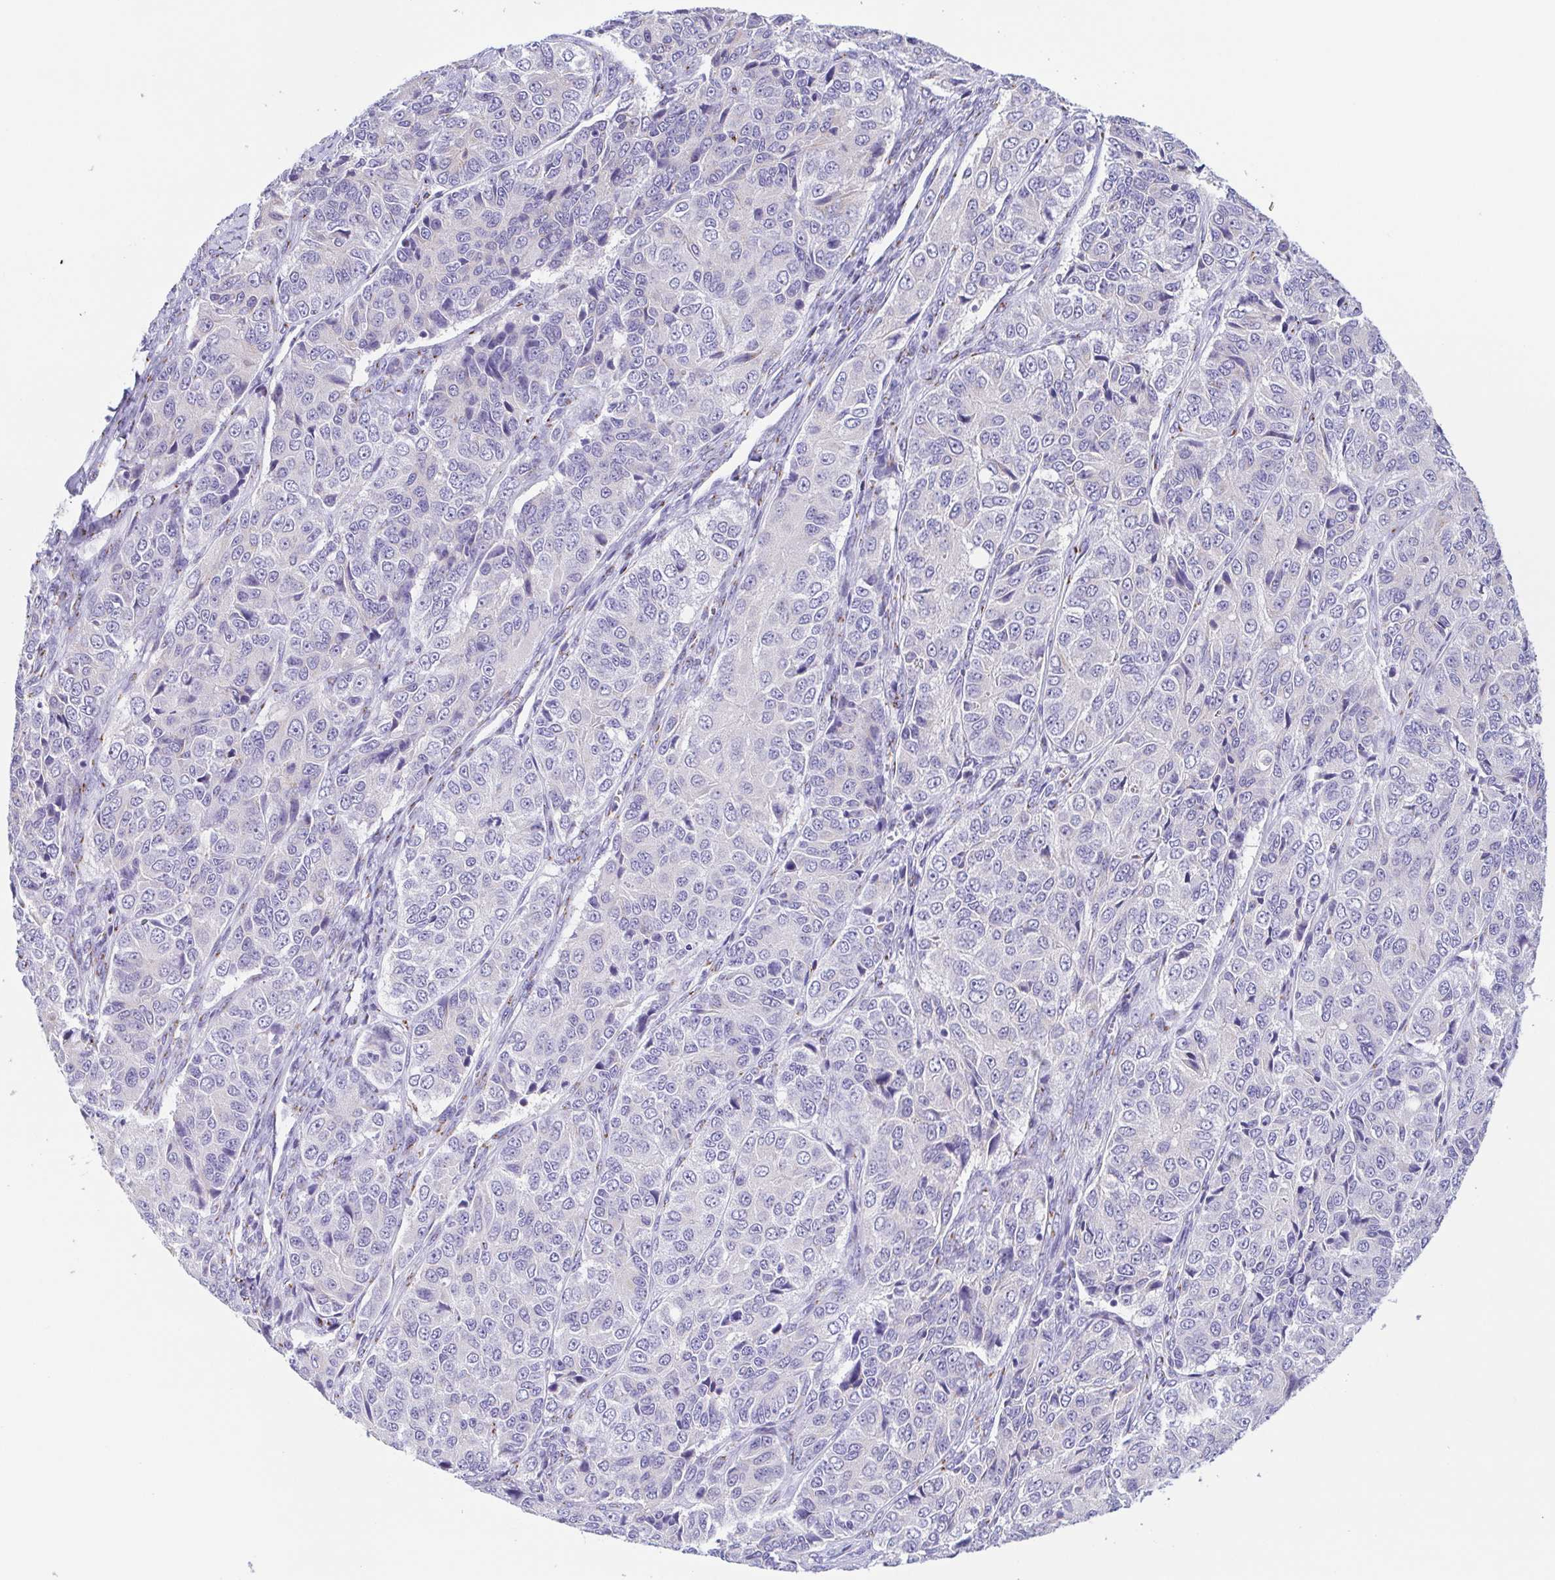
{"staining": {"intensity": "negative", "quantity": "none", "location": "none"}, "tissue": "ovarian cancer", "cell_type": "Tumor cells", "image_type": "cancer", "snomed": [{"axis": "morphology", "description": "Carcinoma, endometroid"}, {"axis": "topography", "description": "Ovary"}], "caption": "The immunohistochemistry (IHC) image has no significant expression in tumor cells of ovarian cancer tissue.", "gene": "SULT1B1", "patient": {"sex": "female", "age": 51}}